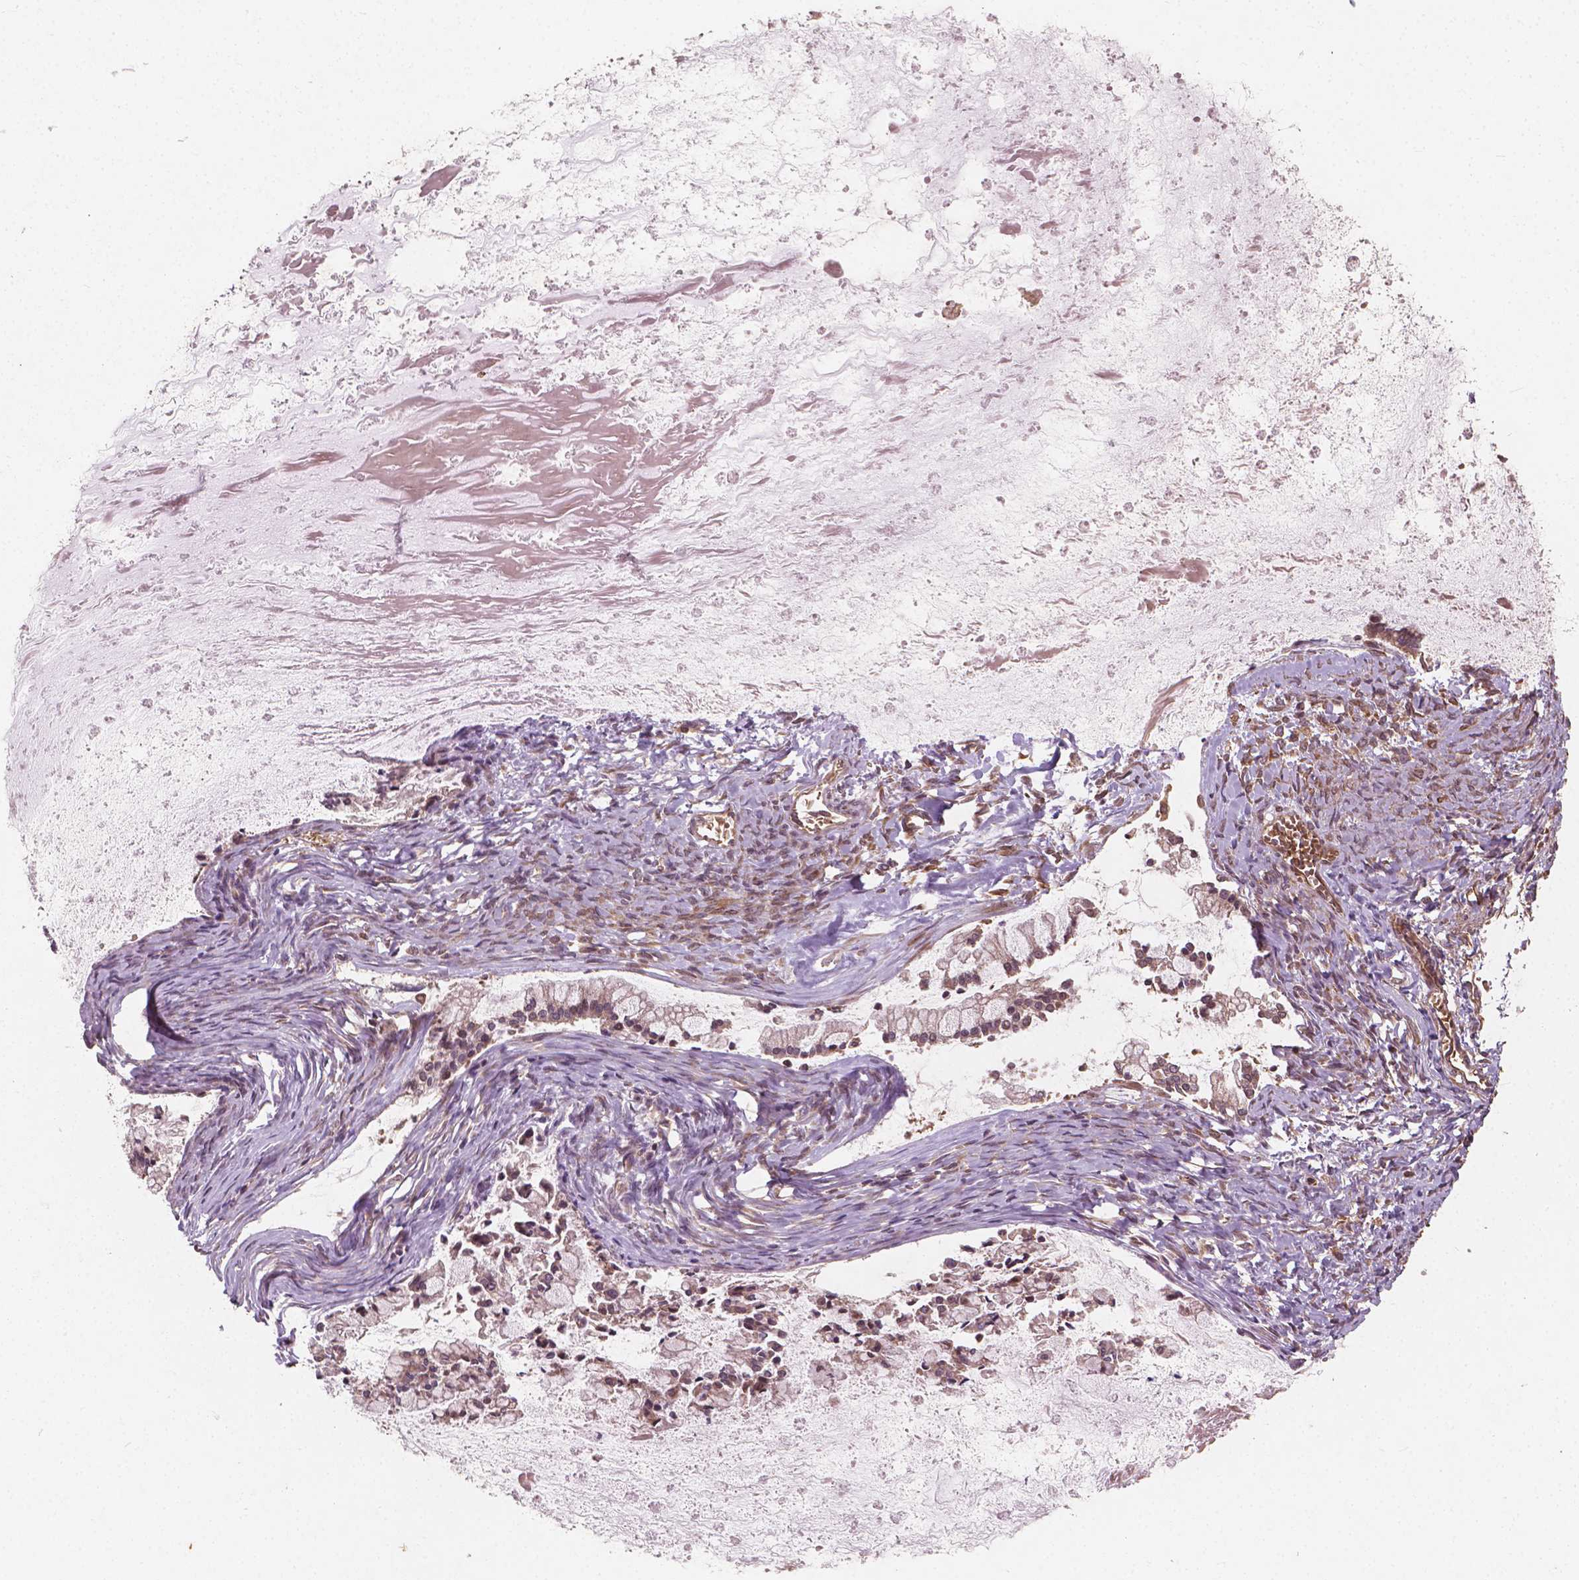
{"staining": {"intensity": "weak", "quantity": ">75%", "location": "cytoplasmic/membranous"}, "tissue": "ovarian cancer", "cell_type": "Tumor cells", "image_type": "cancer", "snomed": [{"axis": "morphology", "description": "Cystadenocarcinoma, mucinous, NOS"}, {"axis": "topography", "description": "Ovary"}], "caption": "The histopathology image shows immunohistochemical staining of mucinous cystadenocarcinoma (ovarian). There is weak cytoplasmic/membranous staining is seen in about >75% of tumor cells.", "gene": "CYFIP2", "patient": {"sex": "female", "age": 67}}